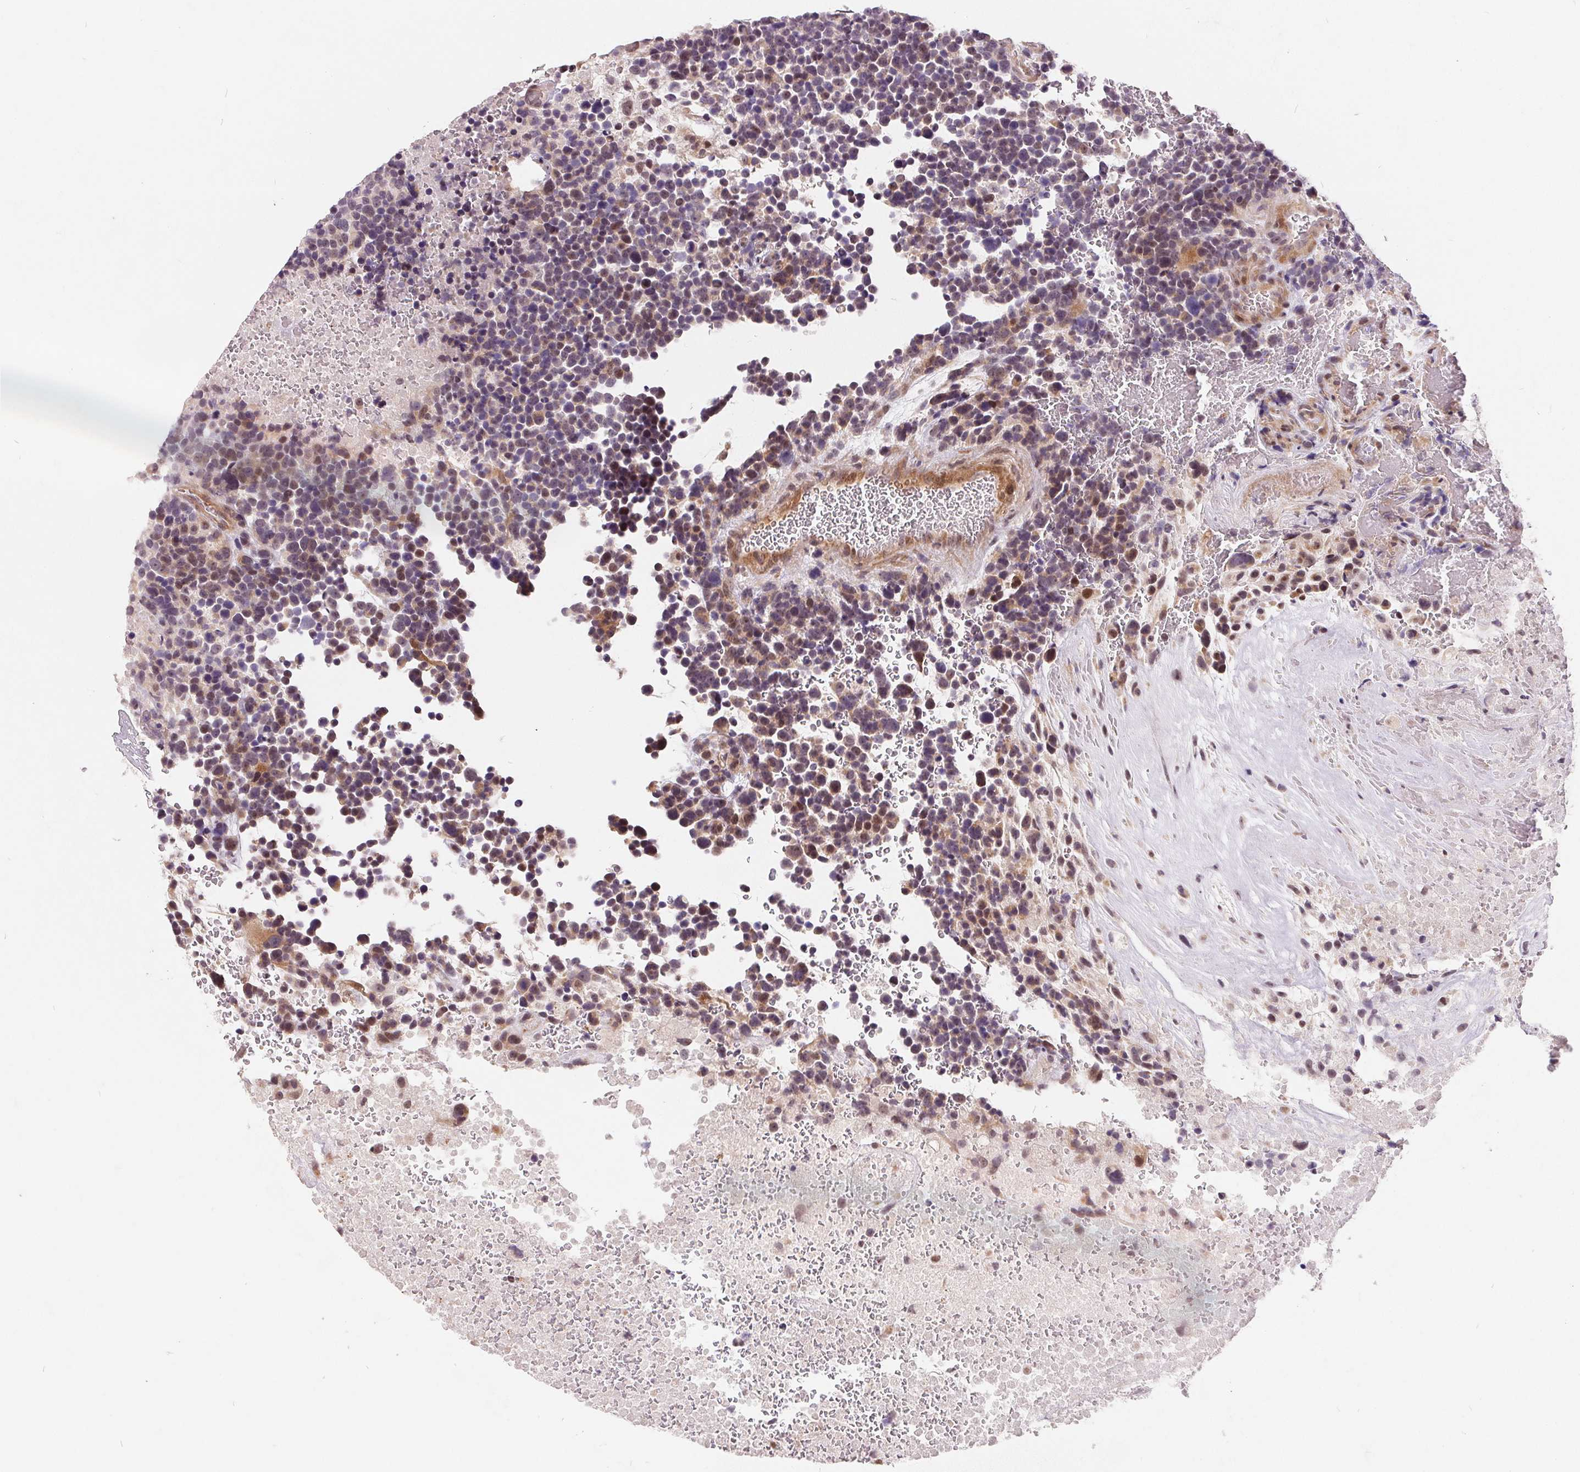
{"staining": {"intensity": "moderate", "quantity": "<25%", "location": "nuclear"}, "tissue": "glioma", "cell_type": "Tumor cells", "image_type": "cancer", "snomed": [{"axis": "morphology", "description": "Glioma, malignant, High grade"}, {"axis": "topography", "description": "Brain"}], "caption": "Malignant high-grade glioma stained with IHC displays moderate nuclear positivity in about <25% of tumor cells.", "gene": "NRG2", "patient": {"sex": "male", "age": 33}}